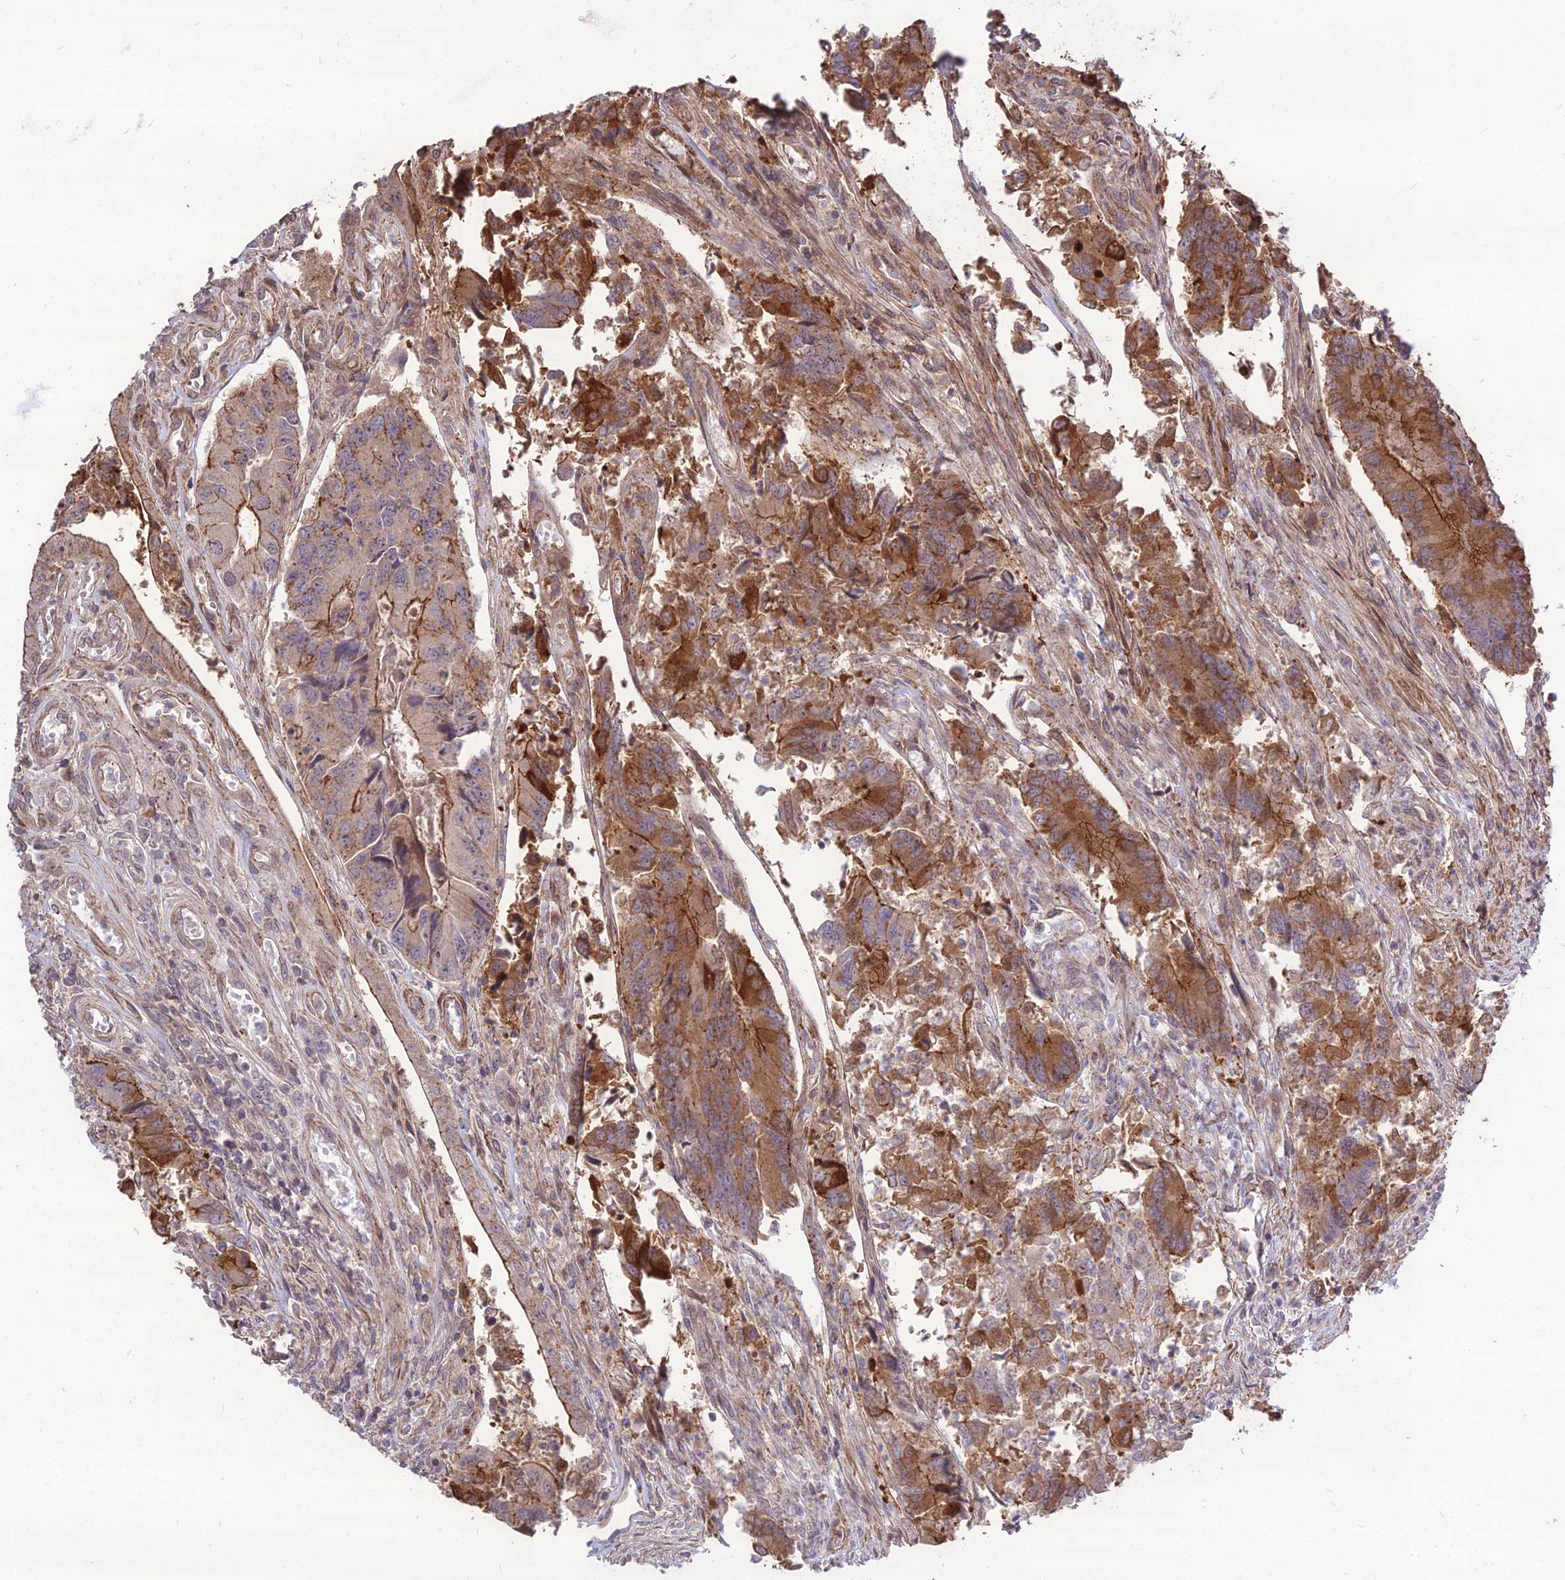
{"staining": {"intensity": "moderate", "quantity": "25%-75%", "location": "cytoplasmic/membranous"}, "tissue": "colorectal cancer", "cell_type": "Tumor cells", "image_type": "cancer", "snomed": [{"axis": "morphology", "description": "Adenocarcinoma, NOS"}, {"axis": "topography", "description": "Colon"}], "caption": "Protein staining shows moderate cytoplasmic/membranous staining in about 25%-75% of tumor cells in colorectal cancer (adenocarcinoma).", "gene": "TSPYL2", "patient": {"sex": "female", "age": 67}}